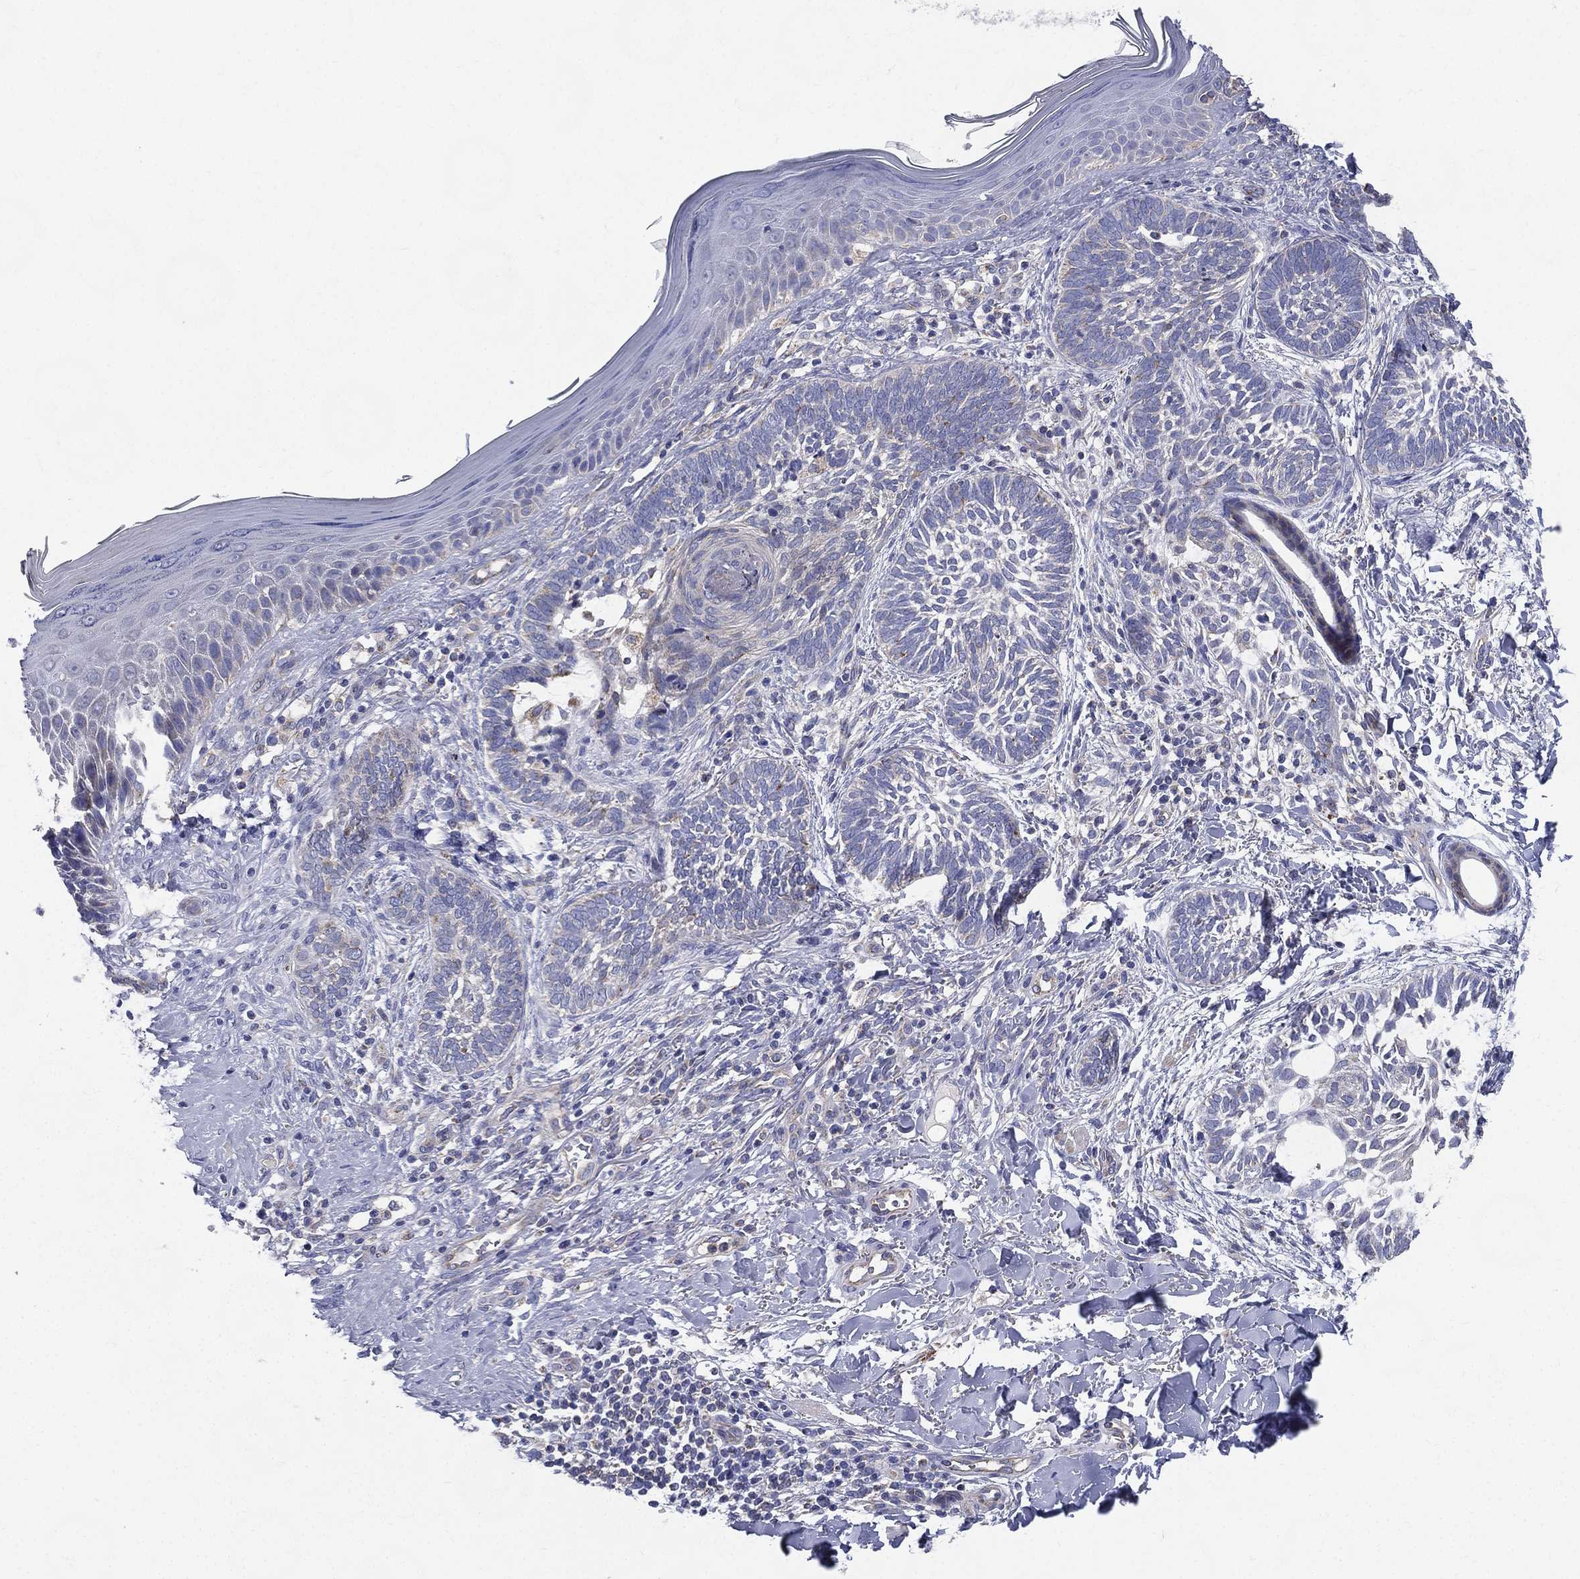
{"staining": {"intensity": "weak", "quantity": "<25%", "location": "cytoplasmic/membranous"}, "tissue": "skin cancer", "cell_type": "Tumor cells", "image_type": "cancer", "snomed": [{"axis": "morphology", "description": "Normal tissue, NOS"}, {"axis": "morphology", "description": "Basal cell carcinoma"}, {"axis": "topography", "description": "Skin"}], "caption": "An immunohistochemistry (IHC) photomicrograph of skin cancer (basal cell carcinoma) is shown. There is no staining in tumor cells of skin cancer (basal cell carcinoma).", "gene": "PWWP3A", "patient": {"sex": "male", "age": 46}}